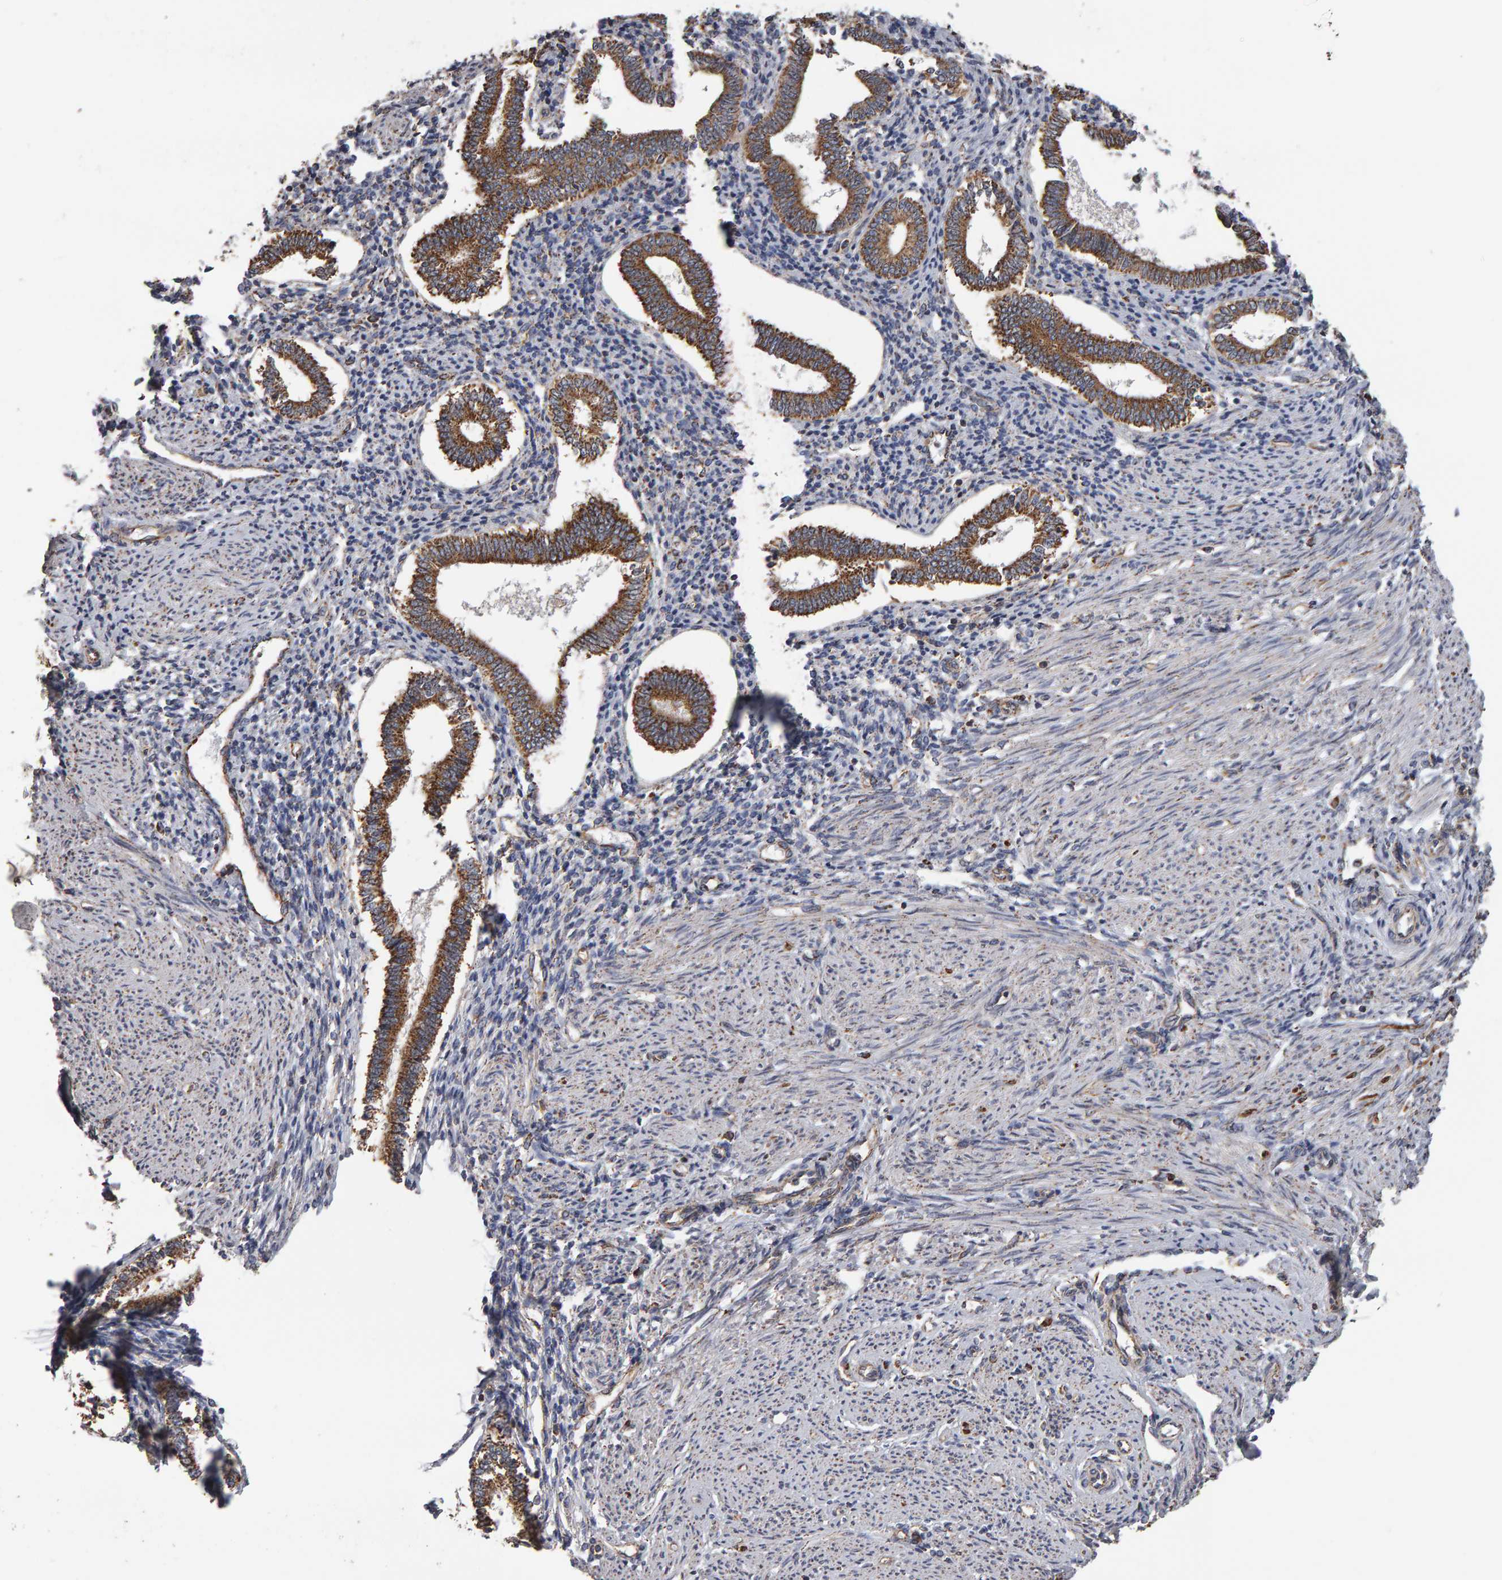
{"staining": {"intensity": "weak", "quantity": "<25%", "location": "cytoplasmic/membranous"}, "tissue": "endometrium", "cell_type": "Cells in endometrial stroma", "image_type": "normal", "snomed": [{"axis": "morphology", "description": "Normal tissue, NOS"}, {"axis": "topography", "description": "Endometrium"}], "caption": "Cells in endometrial stroma show no significant staining in normal endometrium. (Immunohistochemistry, brightfield microscopy, high magnification).", "gene": "TOM1L1", "patient": {"sex": "female", "age": 42}}